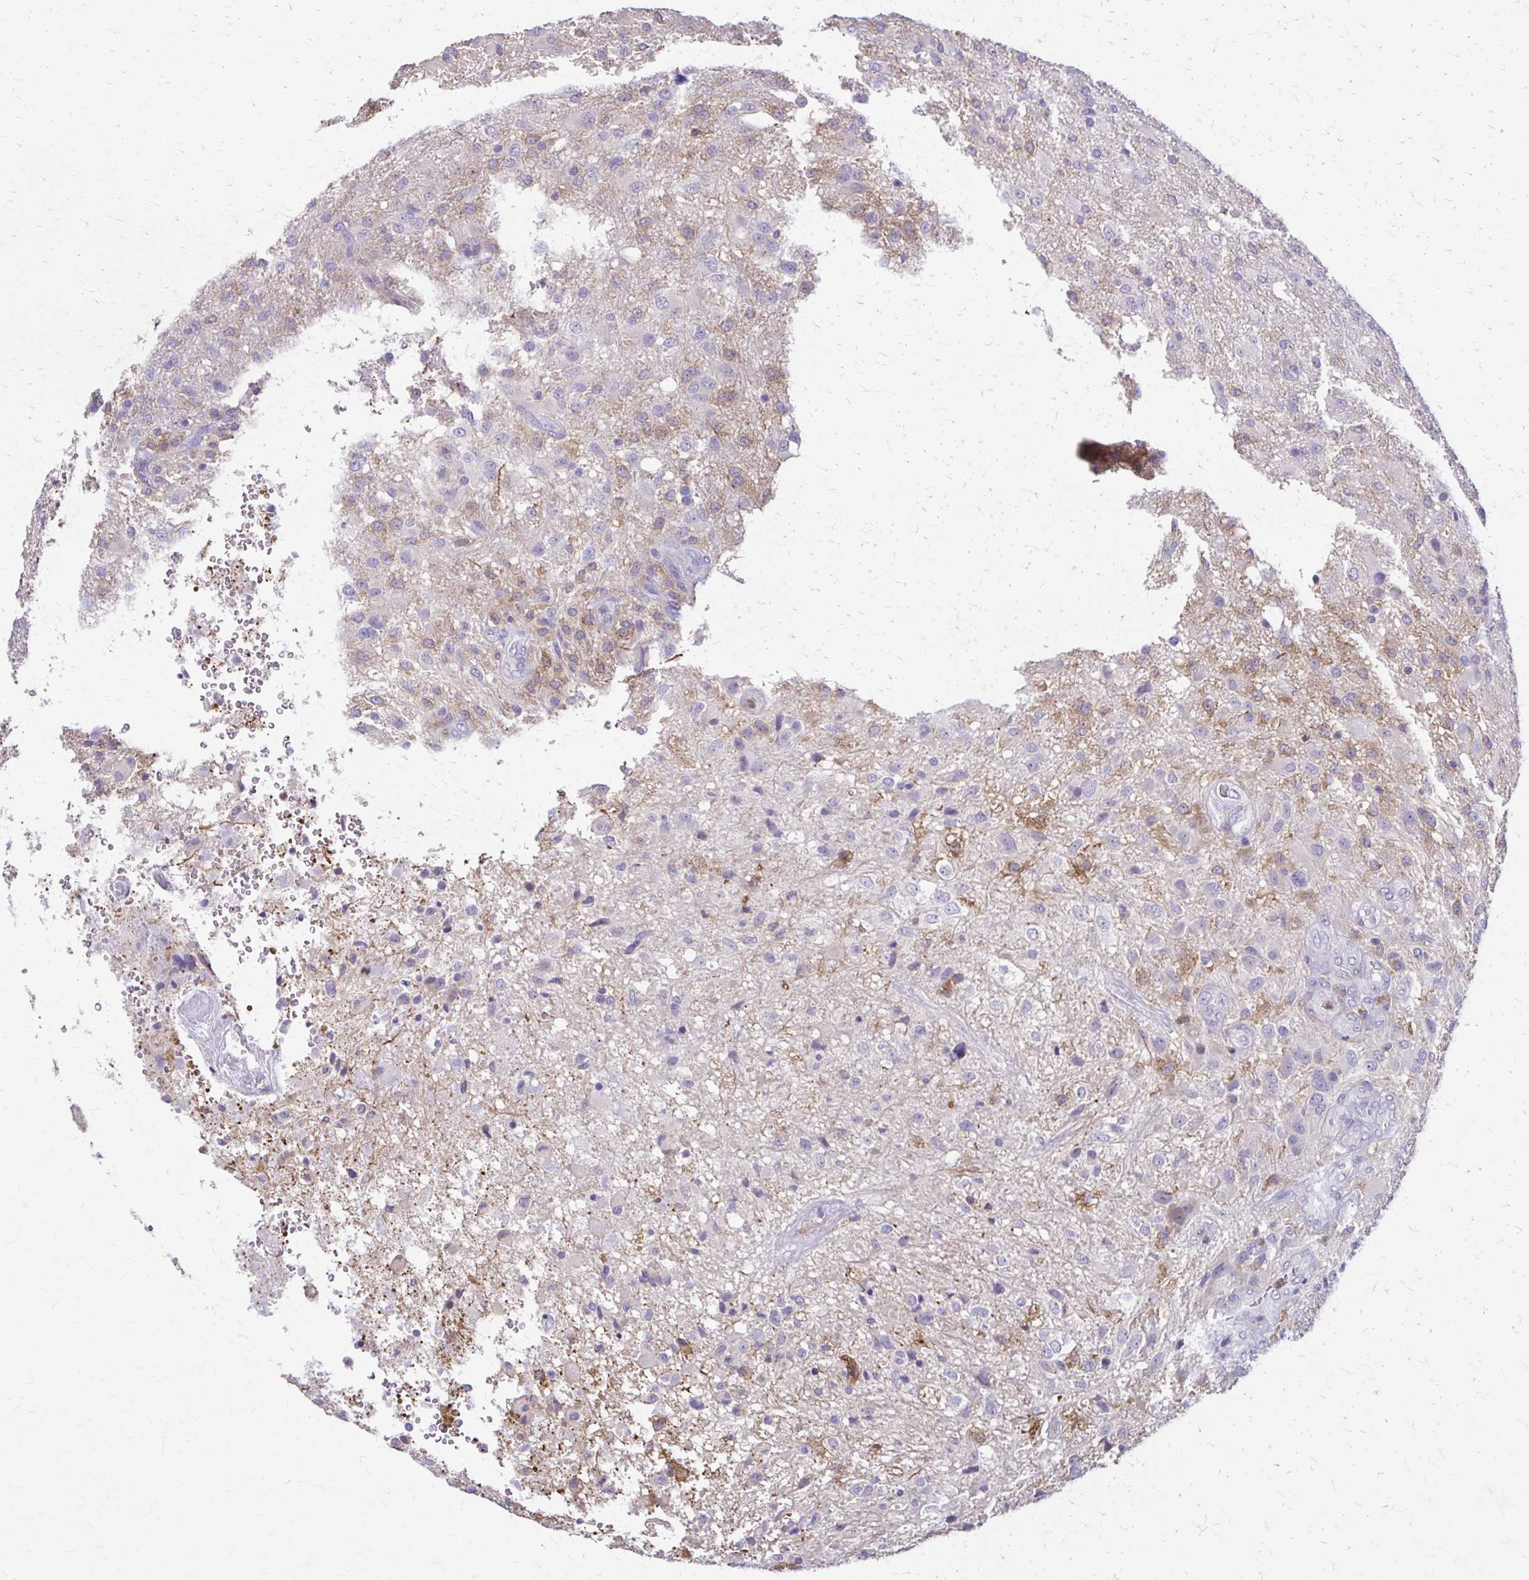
{"staining": {"intensity": "negative", "quantity": "none", "location": "none"}, "tissue": "glioma", "cell_type": "Tumor cells", "image_type": "cancer", "snomed": [{"axis": "morphology", "description": "Glioma, malignant, High grade"}, {"axis": "topography", "description": "Brain"}], "caption": "A high-resolution histopathology image shows IHC staining of malignant glioma (high-grade), which displays no significant positivity in tumor cells.", "gene": "PIK3AP1", "patient": {"sex": "male", "age": 53}}